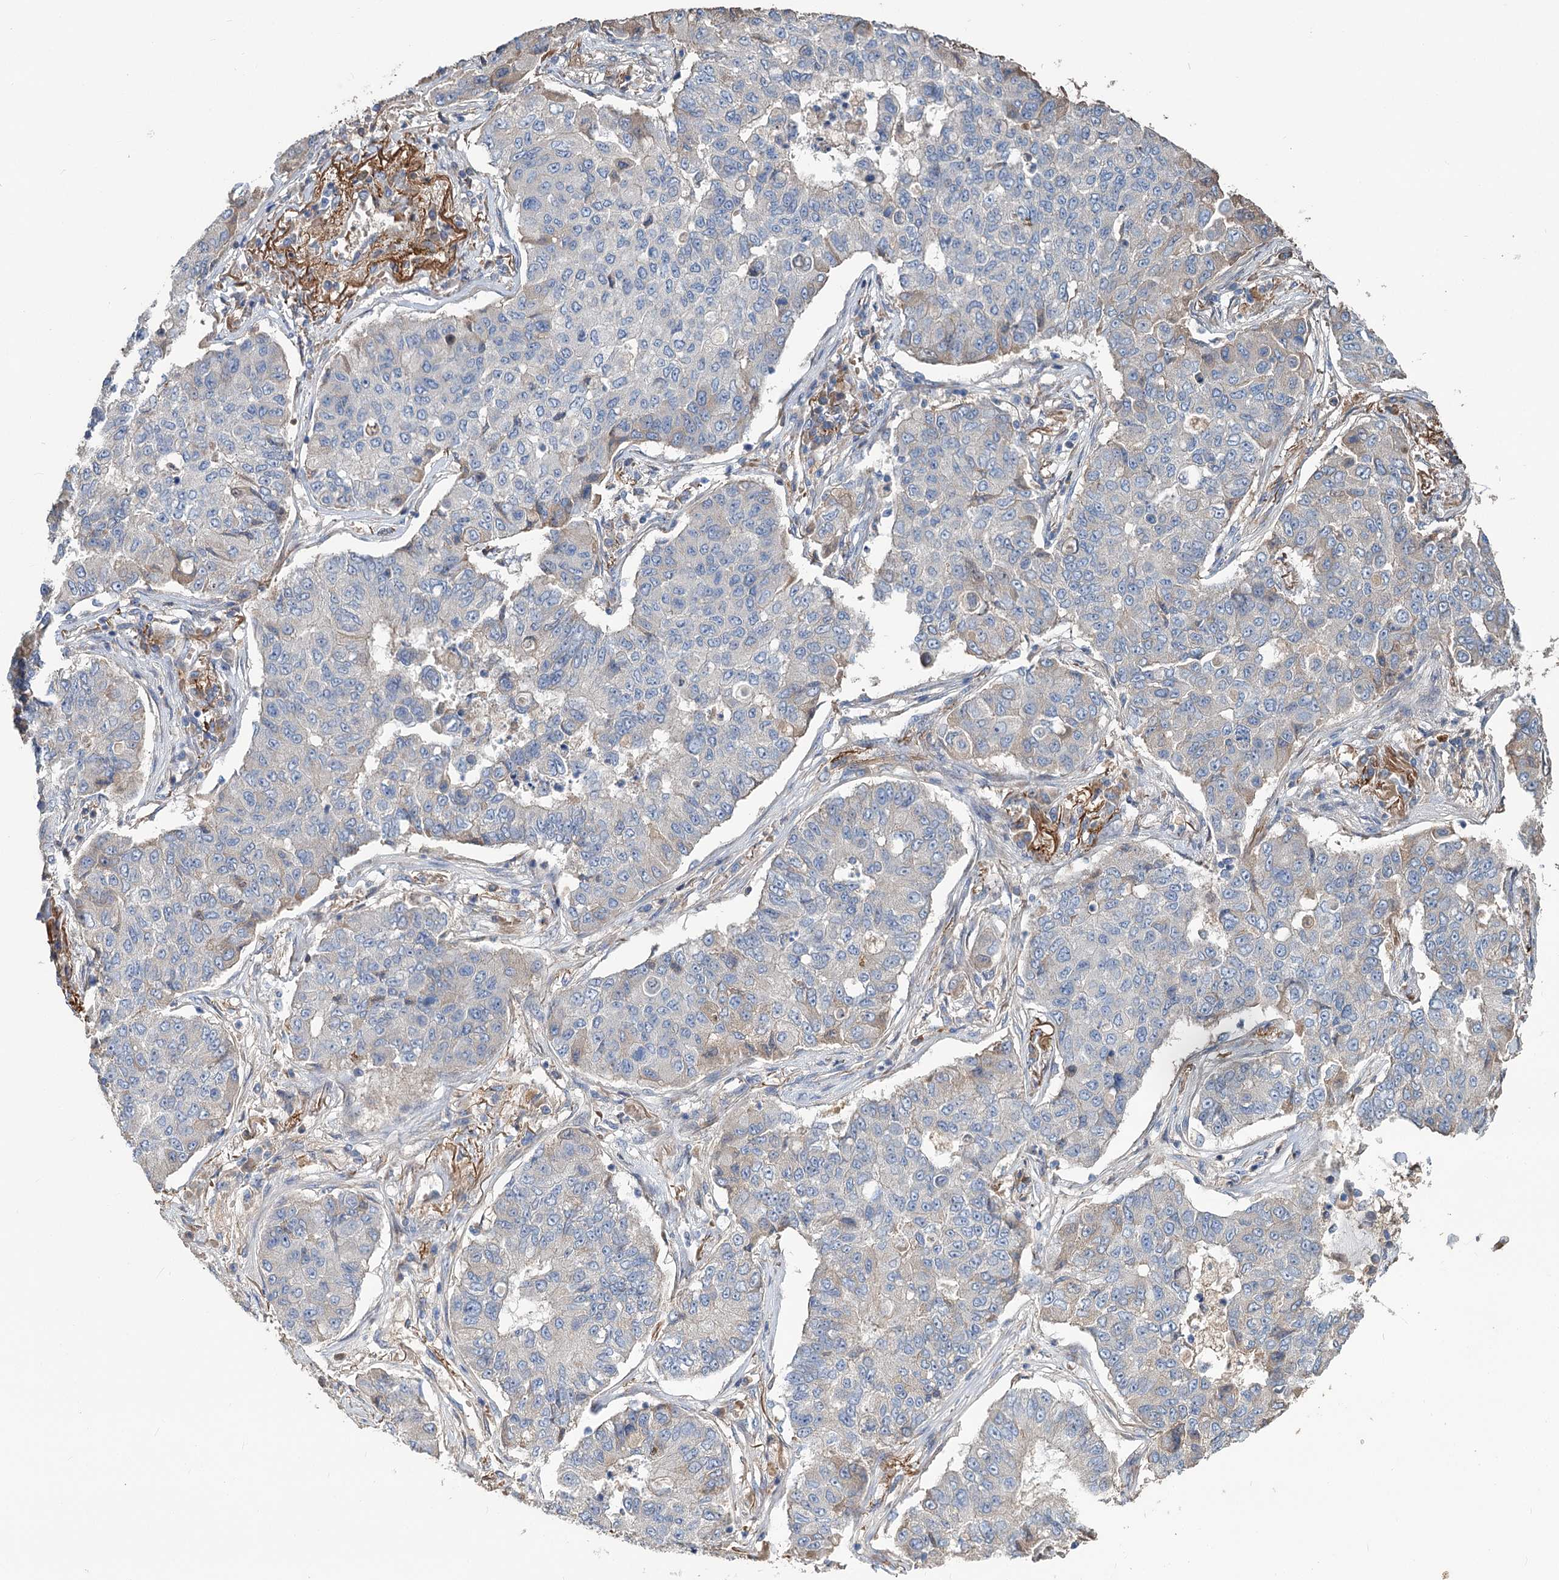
{"staining": {"intensity": "negative", "quantity": "none", "location": "none"}, "tissue": "lung cancer", "cell_type": "Tumor cells", "image_type": "cancer", "snomed": [{"axis": "morphology", "description": "Squamous cell carcinoma, NOS"}, {"axis": "topography", "description": "Lung"}], "caption": "Protein analysis of lung squamous cell carcinoma demonstrates no significant staining in tumor cells.", "gene": "URAD", "patient": {"sex": "male", "age": 74}}